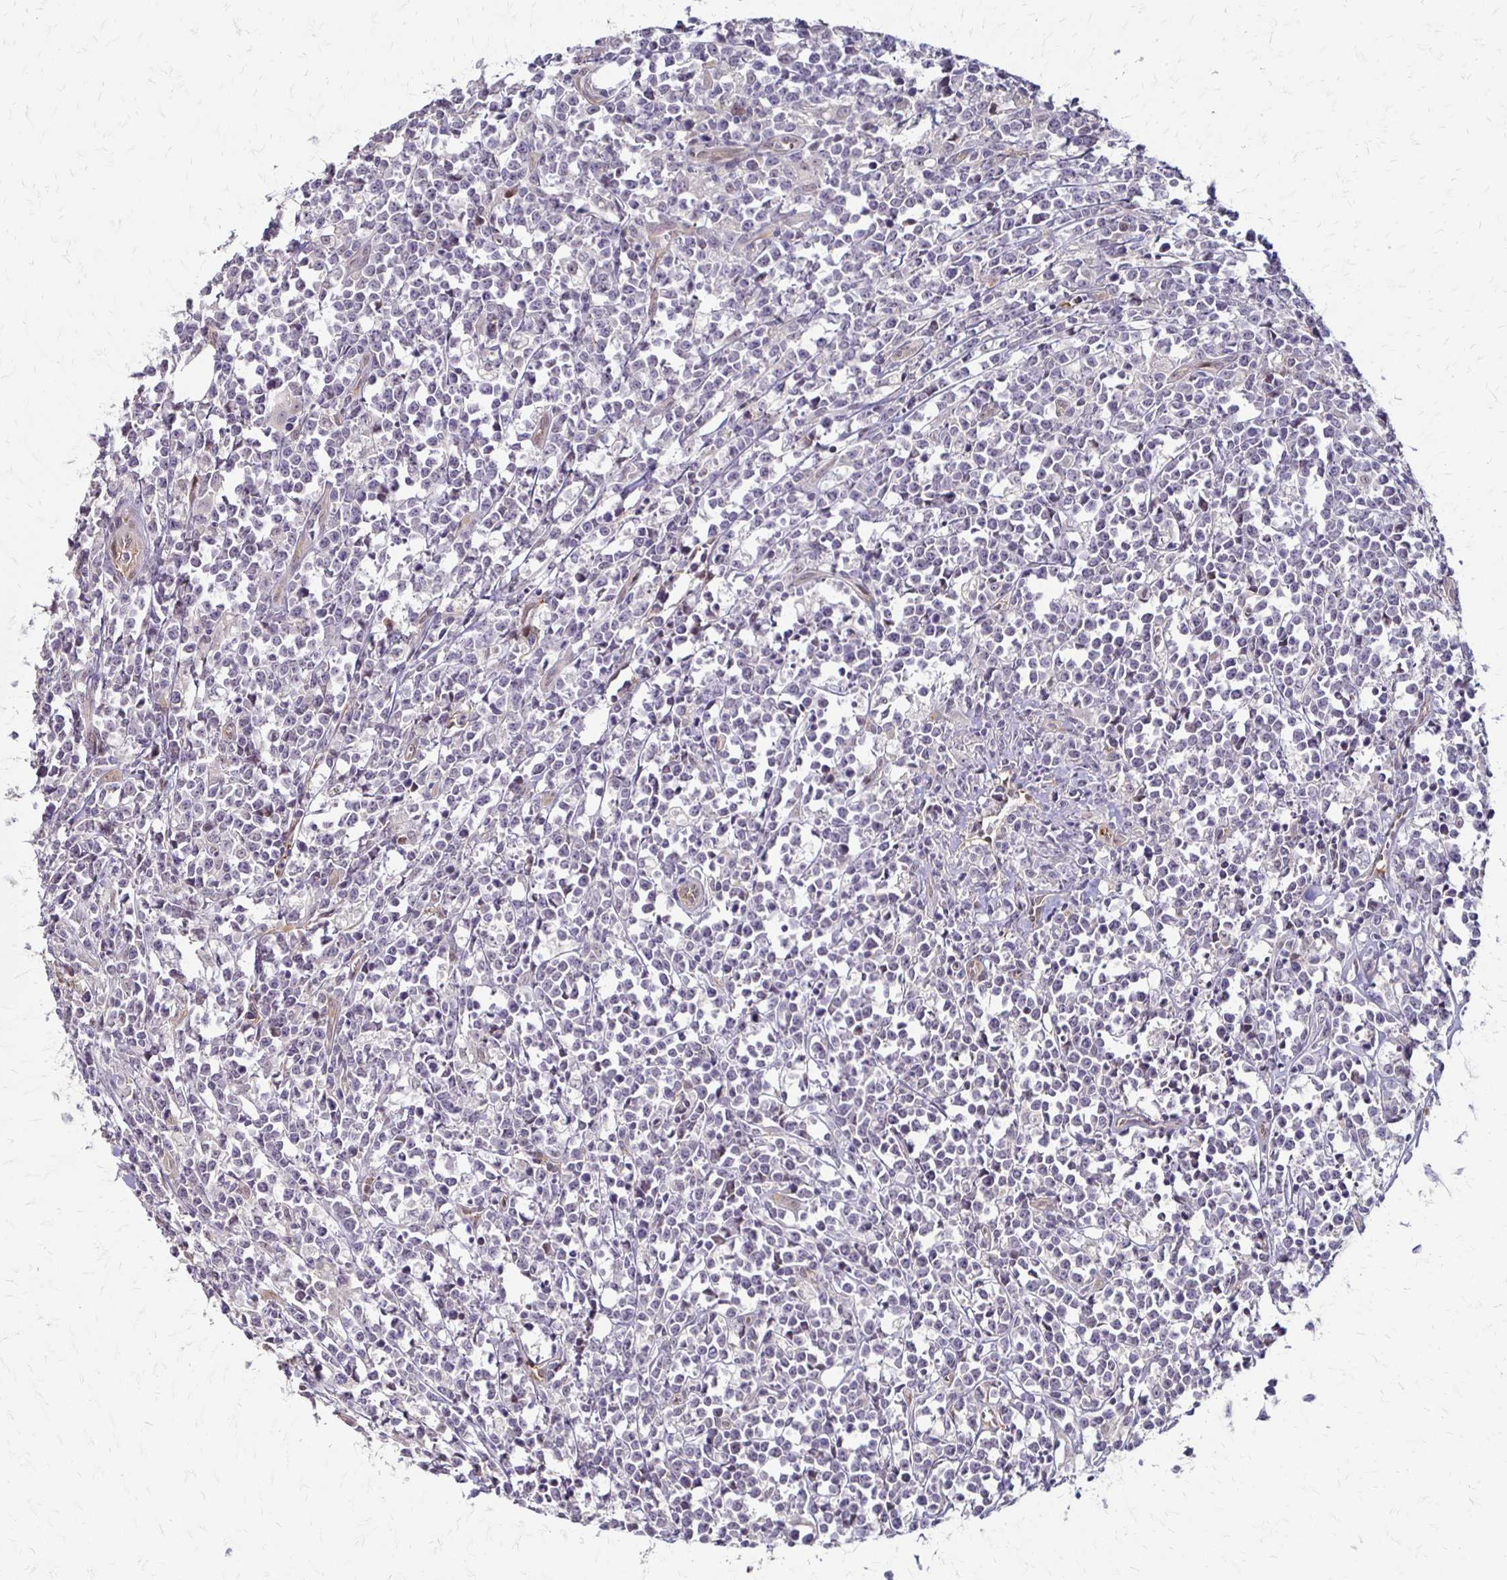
{"staining": {"intensity": "negative", "quantity": "none", "location": "none"}, "tissue": "lymphoma", "cell_type": "Tumor cells", "image_type": "cancer", "snomed": [{"axis": "morphology", "description": "Malignant lymphoma, non-Hodgkin's type, High grade"}, {"axis": "topography", "description": "Small intestine"}], "caption": "Micrograph shows no protein expression in tumor cells of lymphoma tissue.", "gene": "CFL2", "patient": {"sex": "female", "age": 56}}